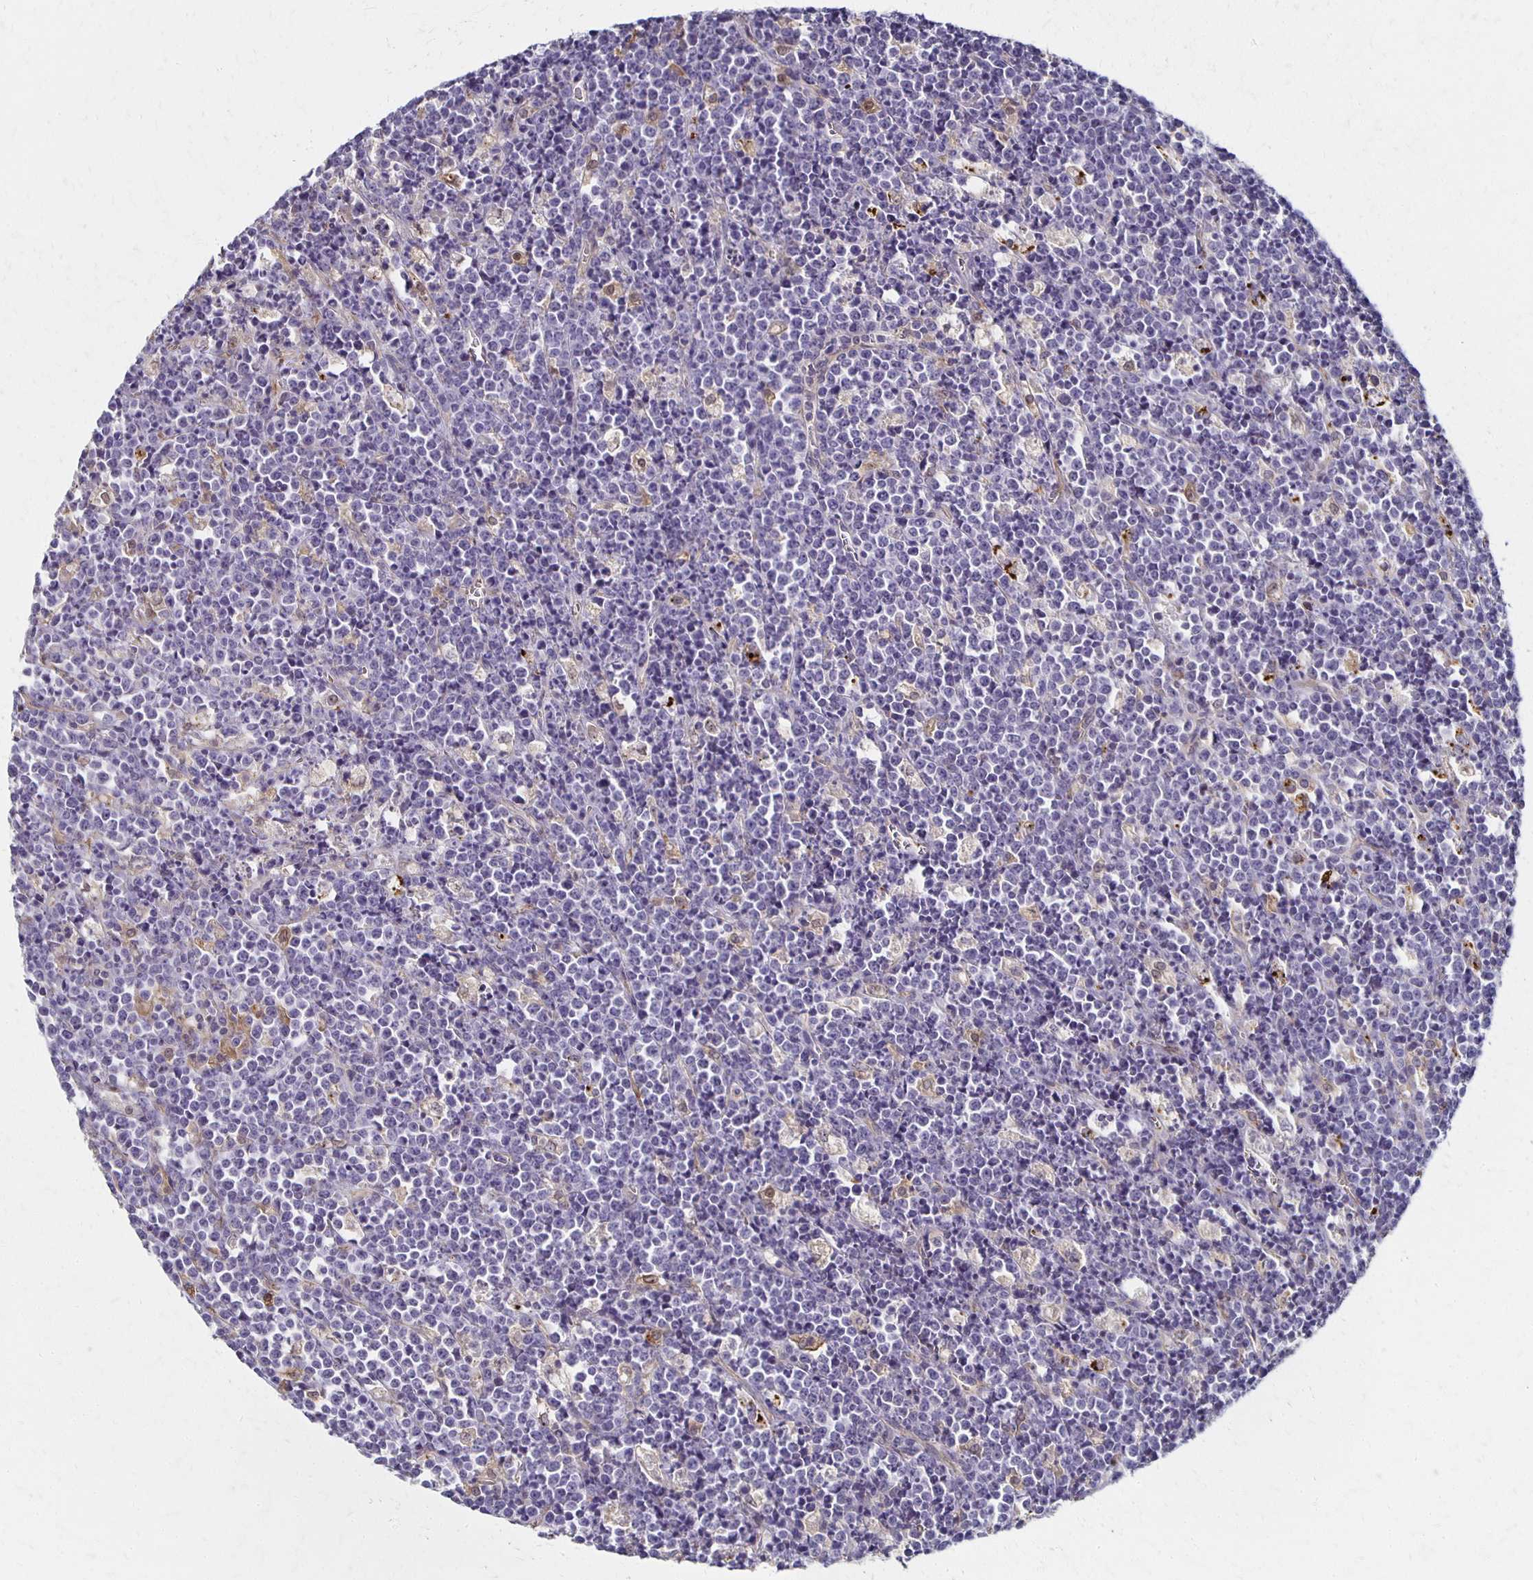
{"staining": {"intensity": "negative", "quantity": "none", "location": "none"}, "tissue": "lymphoma", "cell_type": "Tumor cells", "image_type": "cancer", "snomed": [{"axis": "morphology", "description": "Malignant lymphoma, non-Hodgkin's type, High grade"}, {"axis": "topography", "description": "Ovary"}], "caption": "This is an immunohistochemistry (IHC) histopathology image of human lymphoma. There is no expression in tumor cells.", "gene": "GPX4", "patient": {"sex": "female", "age": 56}}